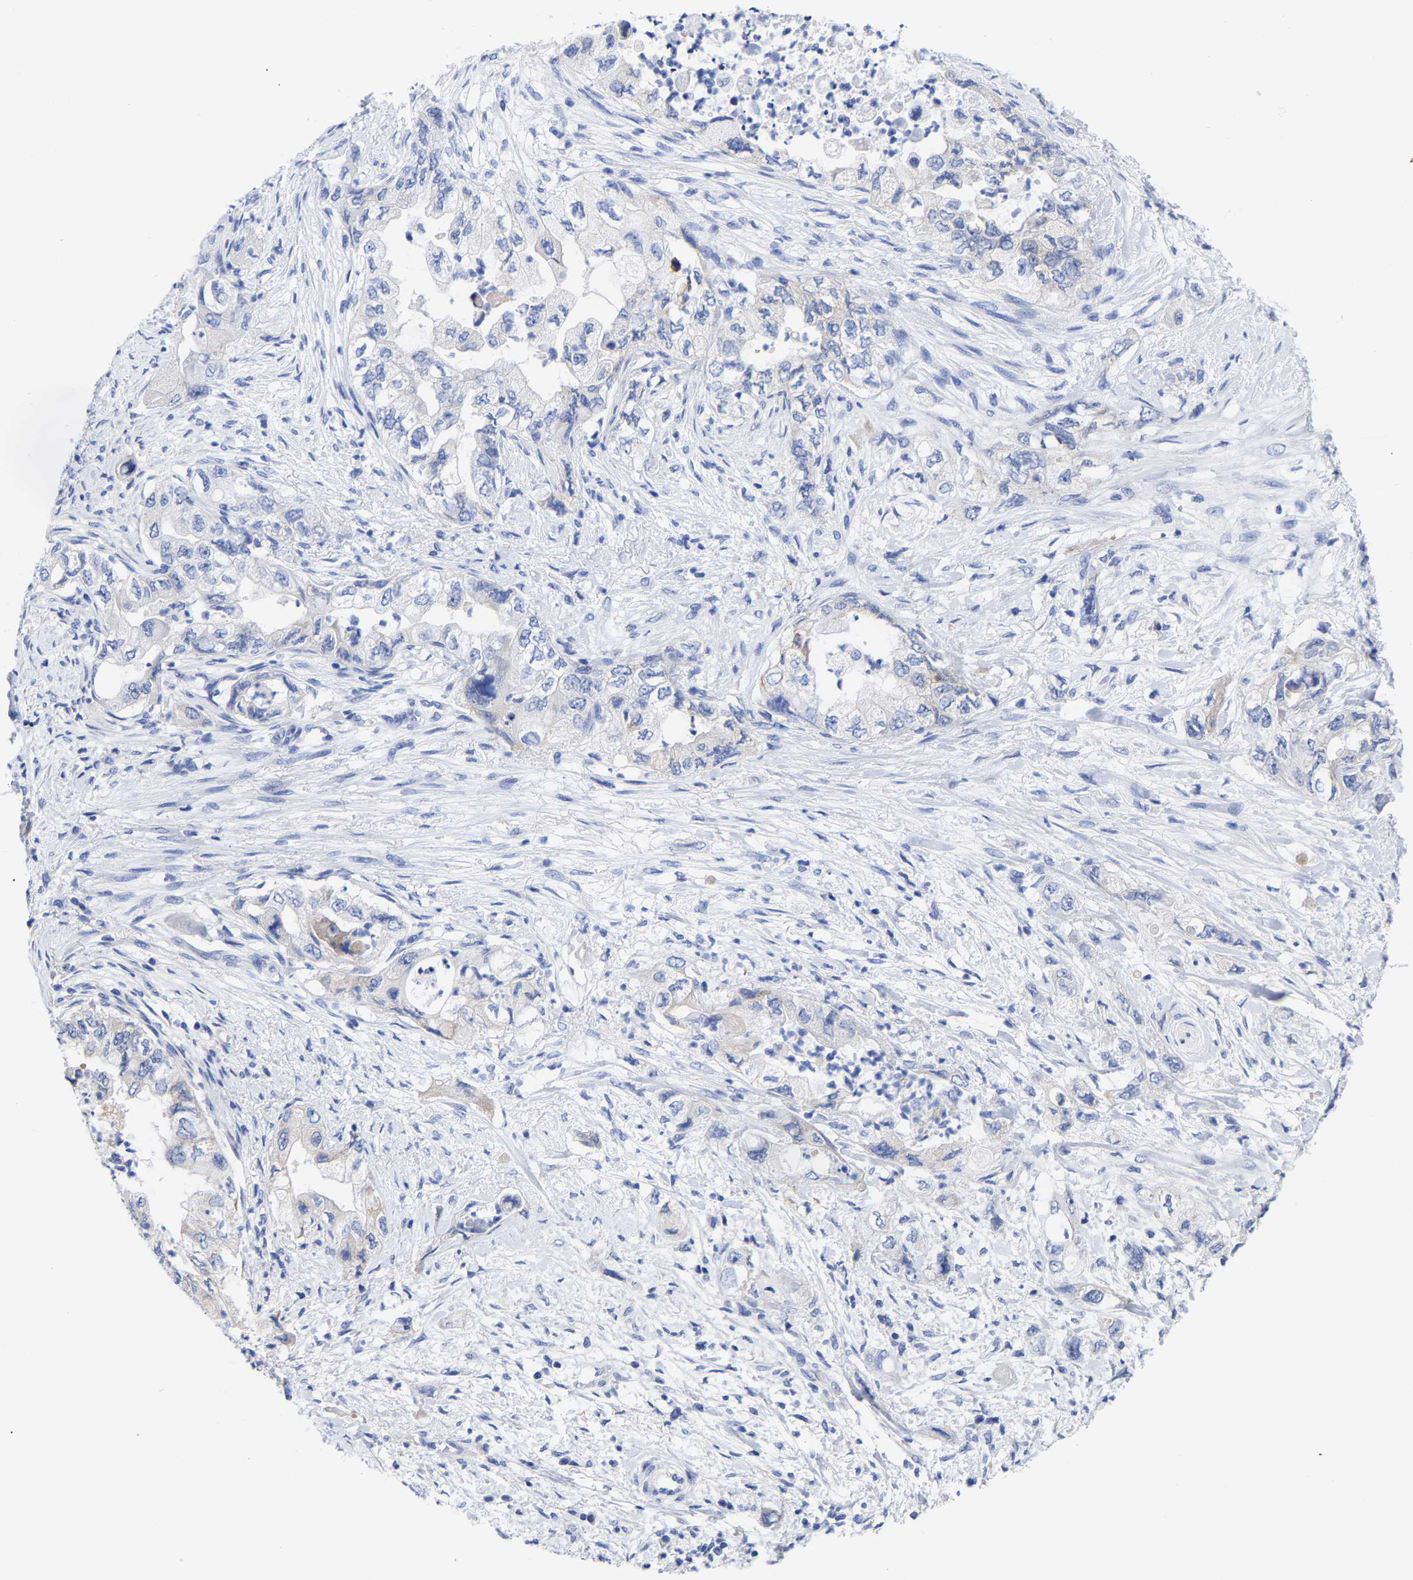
{"staining": {"intensity": "negative", "quantity": "none", "location": "none"}, "tissue": "pancreatic cancer", "cell_type": "Tumor cells", "image_type": "cancer", "snomed": [{"axis": "morphology", "description": "Adenocarcinoma, NOS"}, {"axis": "topography", "description": "Pancreas"}], "caption": "Tumor cells are negative for protein expression in human adenocarcinoma (pancreatic). (DAB IHC, high magnification).", "gene": "CFAP298", "patient": {"sex": "female", "age": 73}}